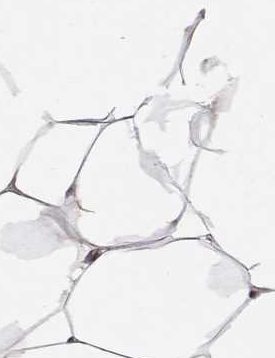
{"staining": {"intensity": "weak", "quantity": ">75%", "location": "nuclear"}, "tissue": "breast", "cell_type": "Adipocytes", "image_type": "normal", "snomed": [{"axis": "morphology", "description": "Normal tissue, NOS"}, {"axis": "topography", "description": "Breast"}], "caption": "DAB immunohistochemical staining of normal human breast demonstrates weak nuclear protein positivity in approximately >75% of adipocytes. (DAB (3,3'-diaminobenzidine) IHC, brown staining for protein, blue staining for nuclei).", "gene": "CSNK2A1", "patient": {"sex": "female", "age": 32}}